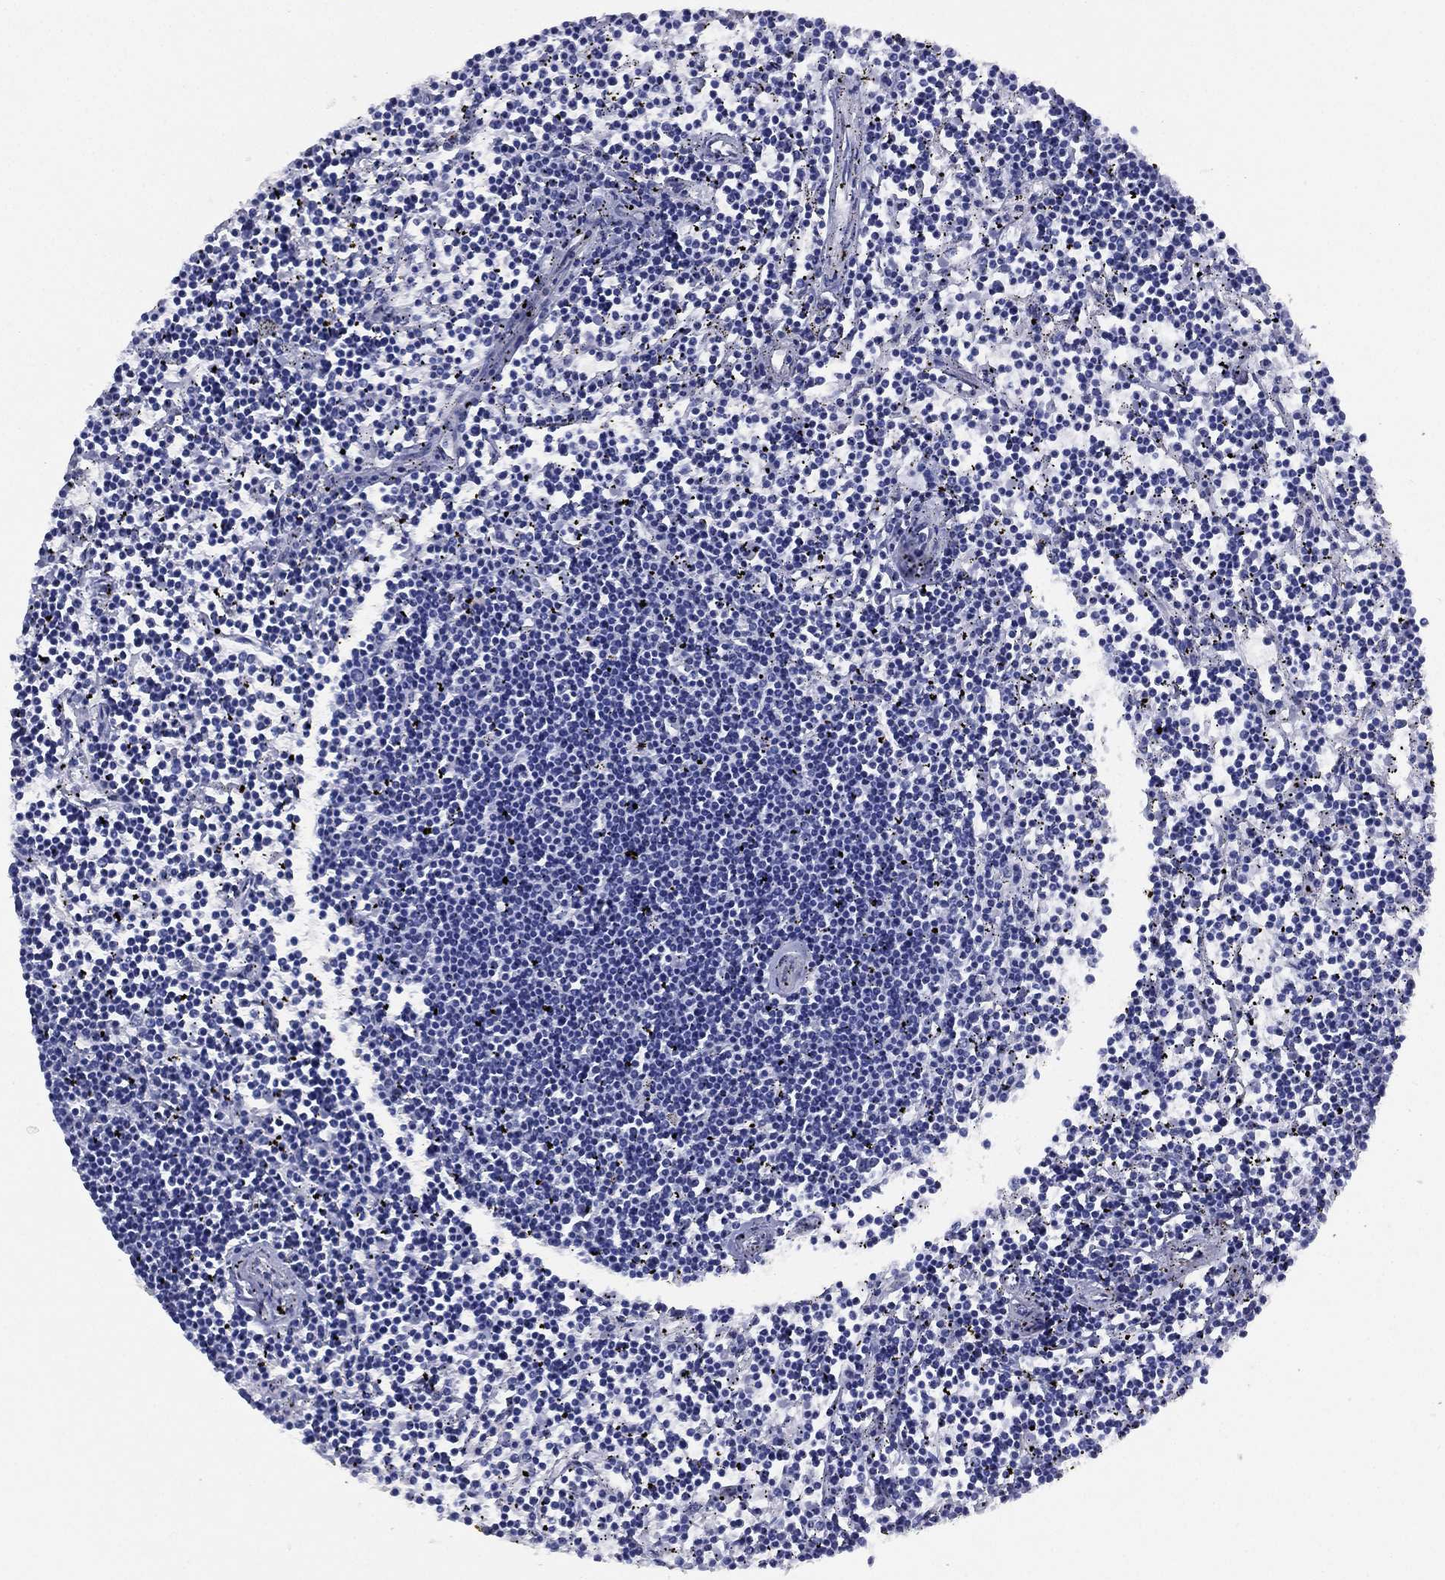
{"staining": {"intensity": "negative", "quantity": "none", "location": "none"}, "tissue": "lymphoma", "cell_type": "Tumor cells", "image_type": "cancer", "snomed": [{"axis": "morphology", "description": "Malignant lymphoma, non-Hodgkin's type, Low grade"}, {"axis": "topography", "description": "Spleen"}], "caption": "This histopathology image is of low-grade malignant lymphoma, non-Hodgkin's type stained with immunohistochemistry to label a protein in brown with the nuclei are counter-stained blue. There is no positivity in tumor cells.", "gene": "MAS1", "patient": {"sex": "female", "age": 19}}